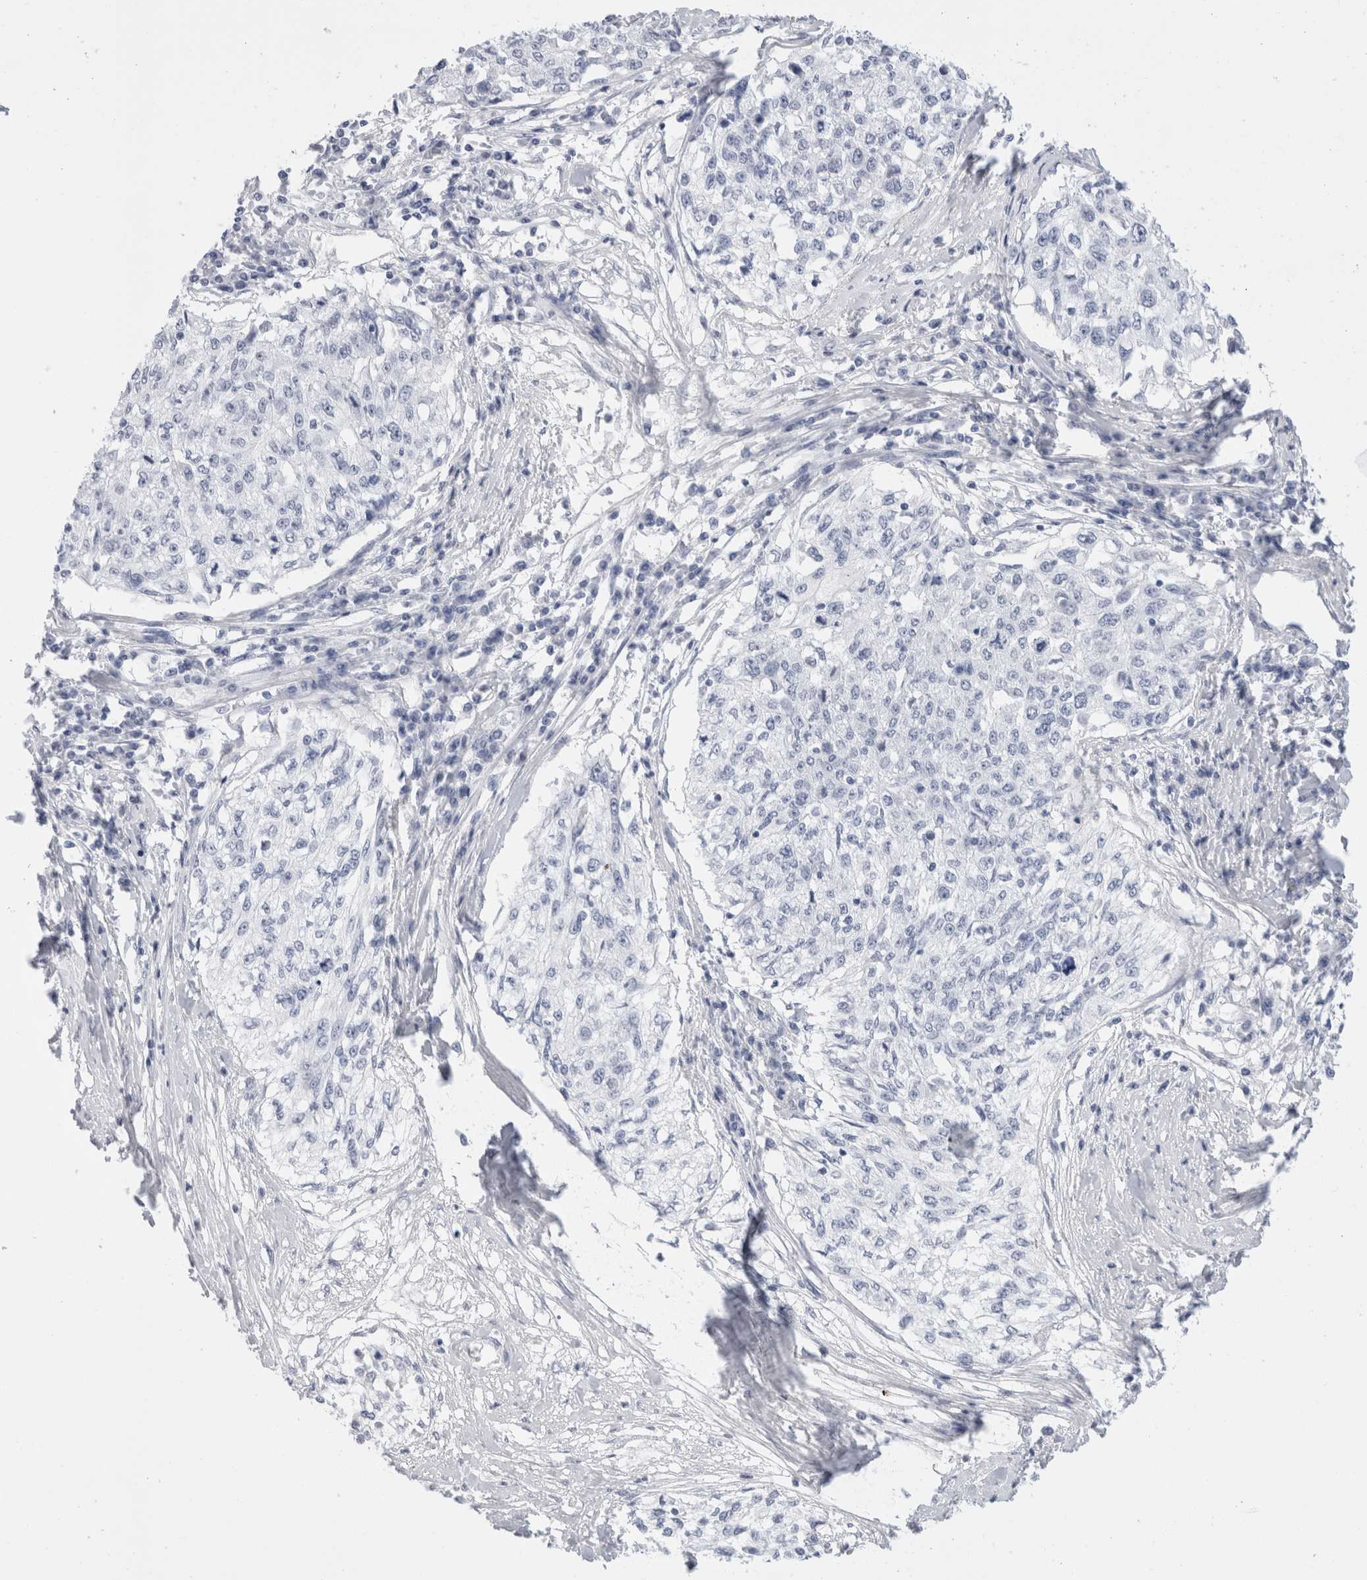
{"staining": {"intensity": "negative", "quantity": "none", "location": "none"}, "tissue": "cervical cancer", "cell_type": "Tumor cells", "image_type": "cancer", "snomed": [{"axis": "morphology", "description": "Squamous cell carcinoma, NOS"}, {"axis": "topography", "description": "Cervix"}], "caption": "Histopathology image shows no protein staining in tumor cells of cervical cancer (squamous cell carcinoma) tissue.", "gene": "MUC15", "patient": {"sex": "female", "age": 57}}